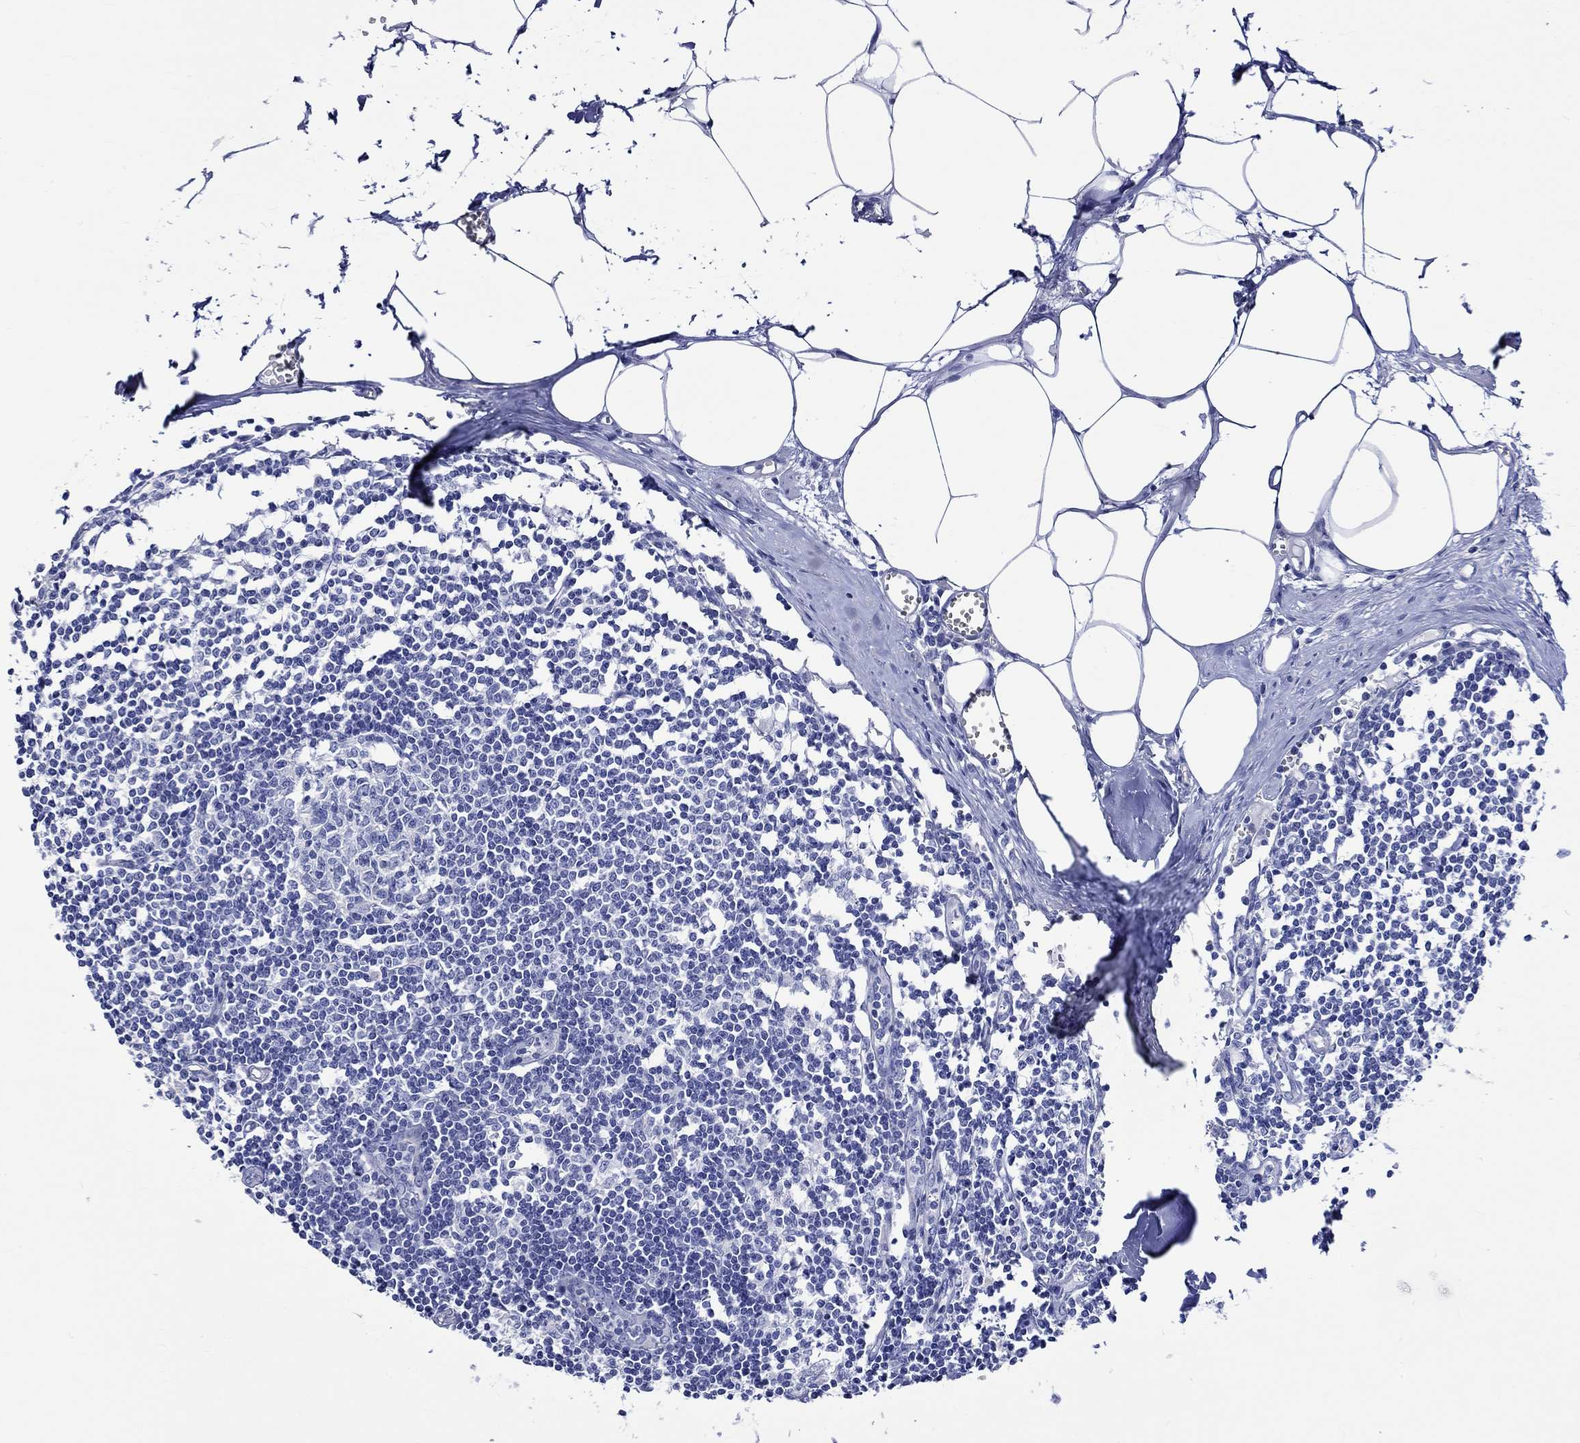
{"staining": {"intensity": "negative", "quantity": "none", "location": "none"}, "tissue": "lymph node", "cell_type": "Non-germinal center cells", "image_type": "normal", "snomed": [{"axis": "morphology", "description": "Normal tissue, NOS"}, {"axis": "topography", "description": "Lymph node"}], "caption": "DAB (3,3'-diaminobenzidine) immunohistochemical staining of unremarkable human lymph node displays no significant expression in non-germinal center cells. (DAB immunohistochemistry (IHC) with hematoxylin counter stain).", "gene": "HARBI1", "patient": {"sex": "male", "age": 59}}